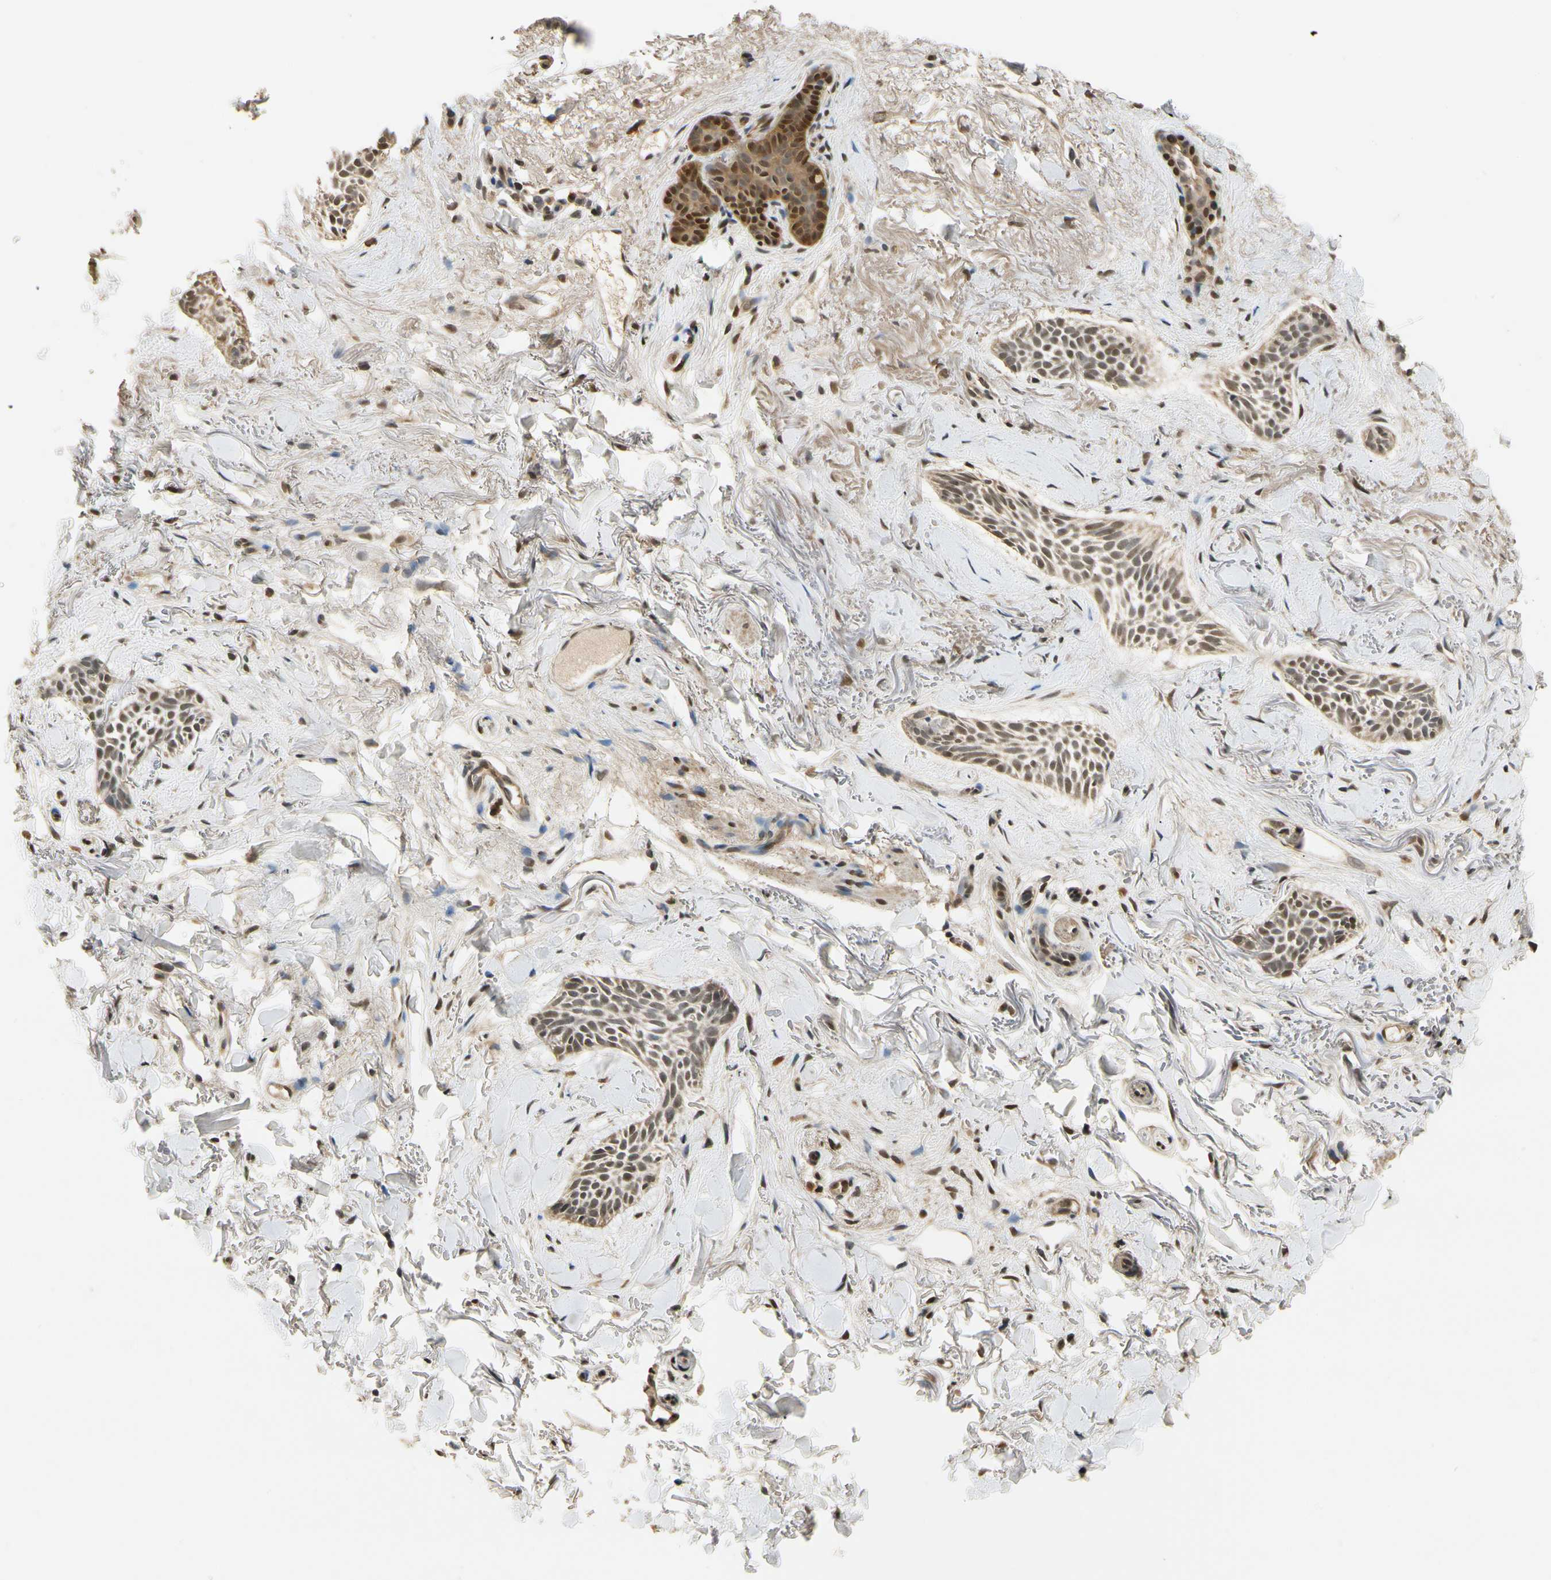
{"staining": {"intensity": "moderate", "quantity": ">75%", "location": "cytoplasmic/membranous,nuclear"}, "tissue": "skin cancer", "cell_type": "Tumor cells", "image_type": "cancer", "snomed": [{"axis": "morphology", "description": "Normal tissue, NOS"}, {"axis": "morphology", "description": "Basal cell carcinoma"}, {"axis": "topography", "description": "Skin"}], "caption": "Tumor cells exhibit medium levels of moderate cytoplasmic/membranous and nuclear expression in approximately >75% of cells in basal cell carcinoma (skin).", "gene": "SOD1", "patient": {"sex": "female", "age": 84}}